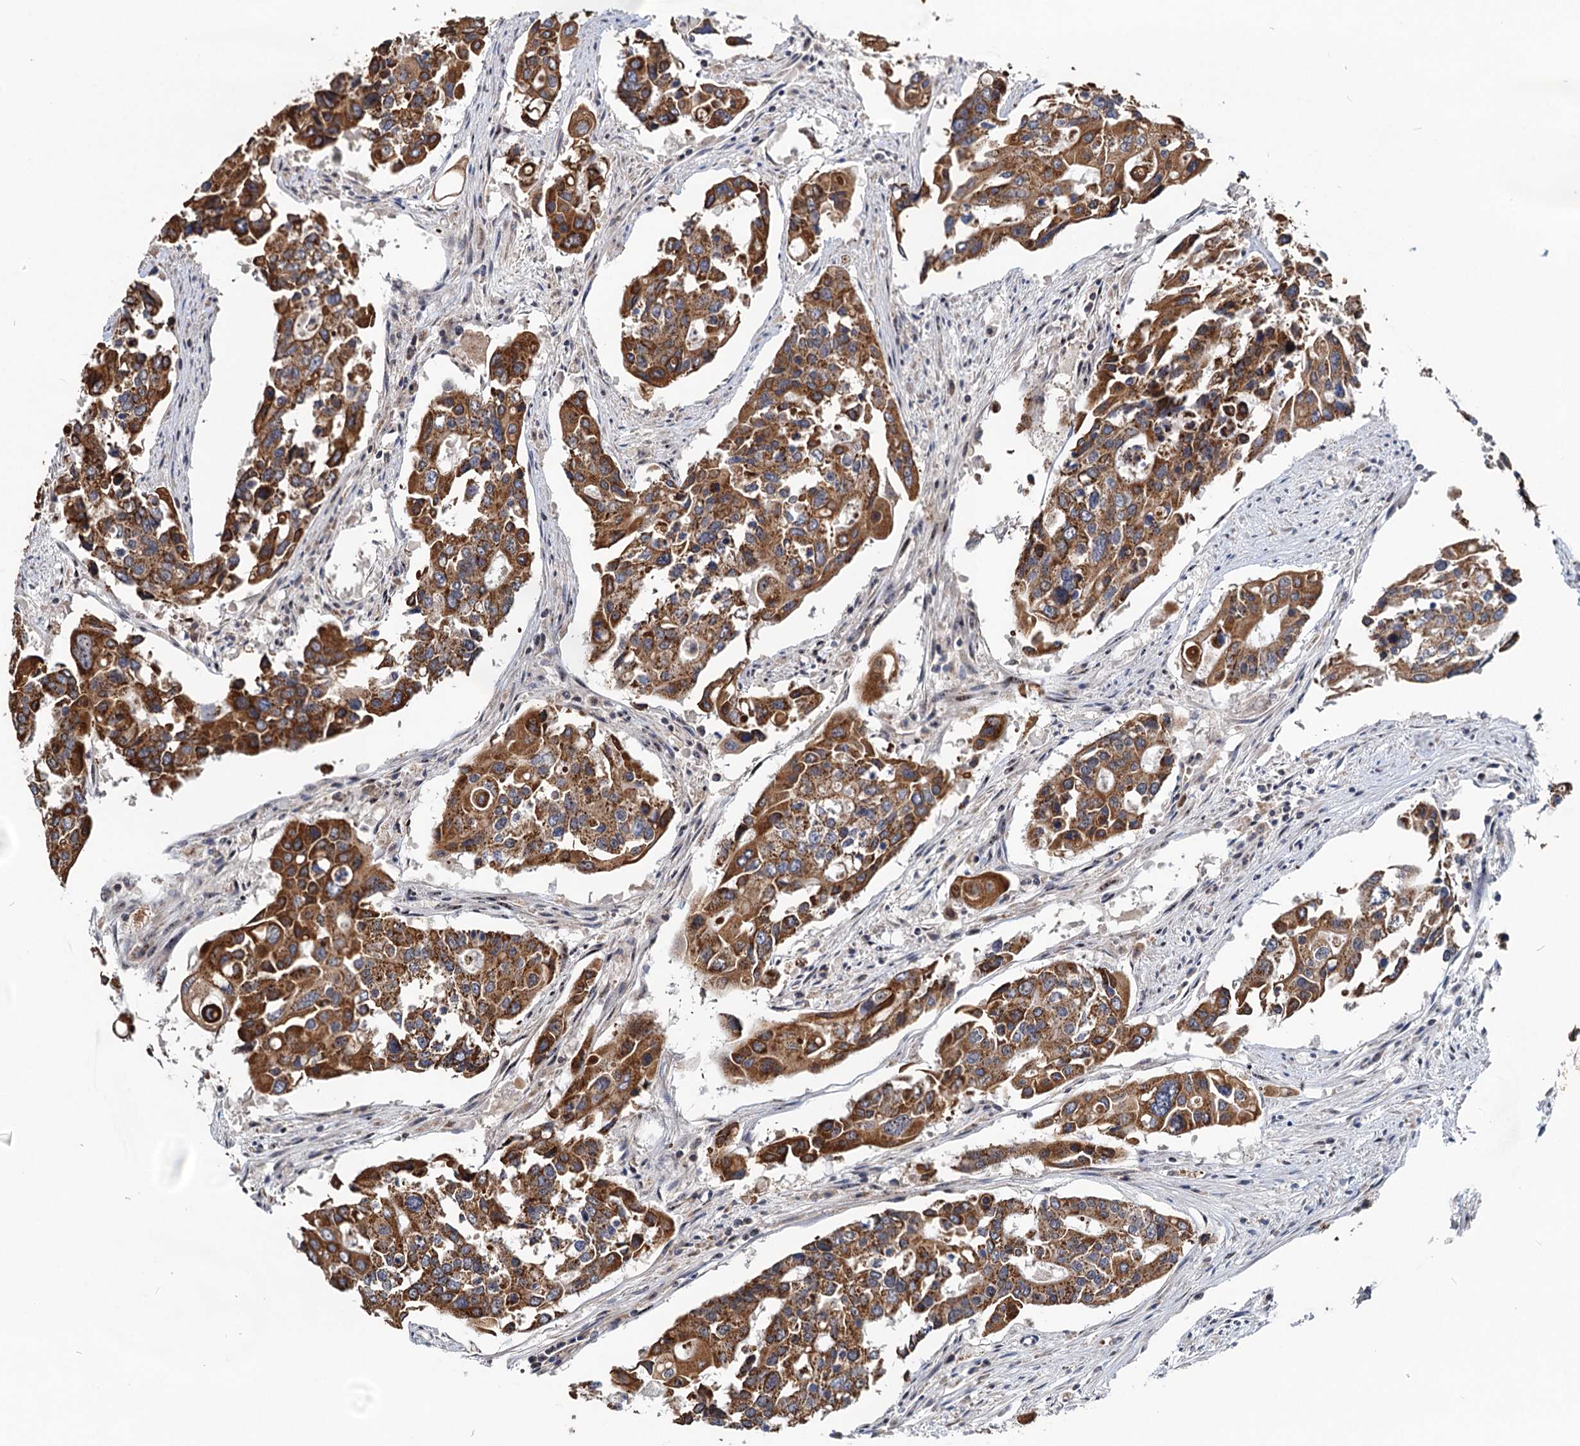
{"staining": {"intensity": "strong", "quantity": ">75%", "location": "cytoplasmic/membranous"}, "tissue": "colorectal cancer", "cell_type": "Tumor cells", "image_type": "cancer", "snomed": [{"axis": "morphology", "description": "Adenocarcinoma, NOS"}, {"axis": "topography", "description": "Colon"}], "caption": "Human colorectal cancer stained with a brown dye displays strong cytoplasmic/membranous positive staining in approximately >75% of tumor cells.", "gene": "RITA1", "patient": {"sex": "male", "age": 77}}